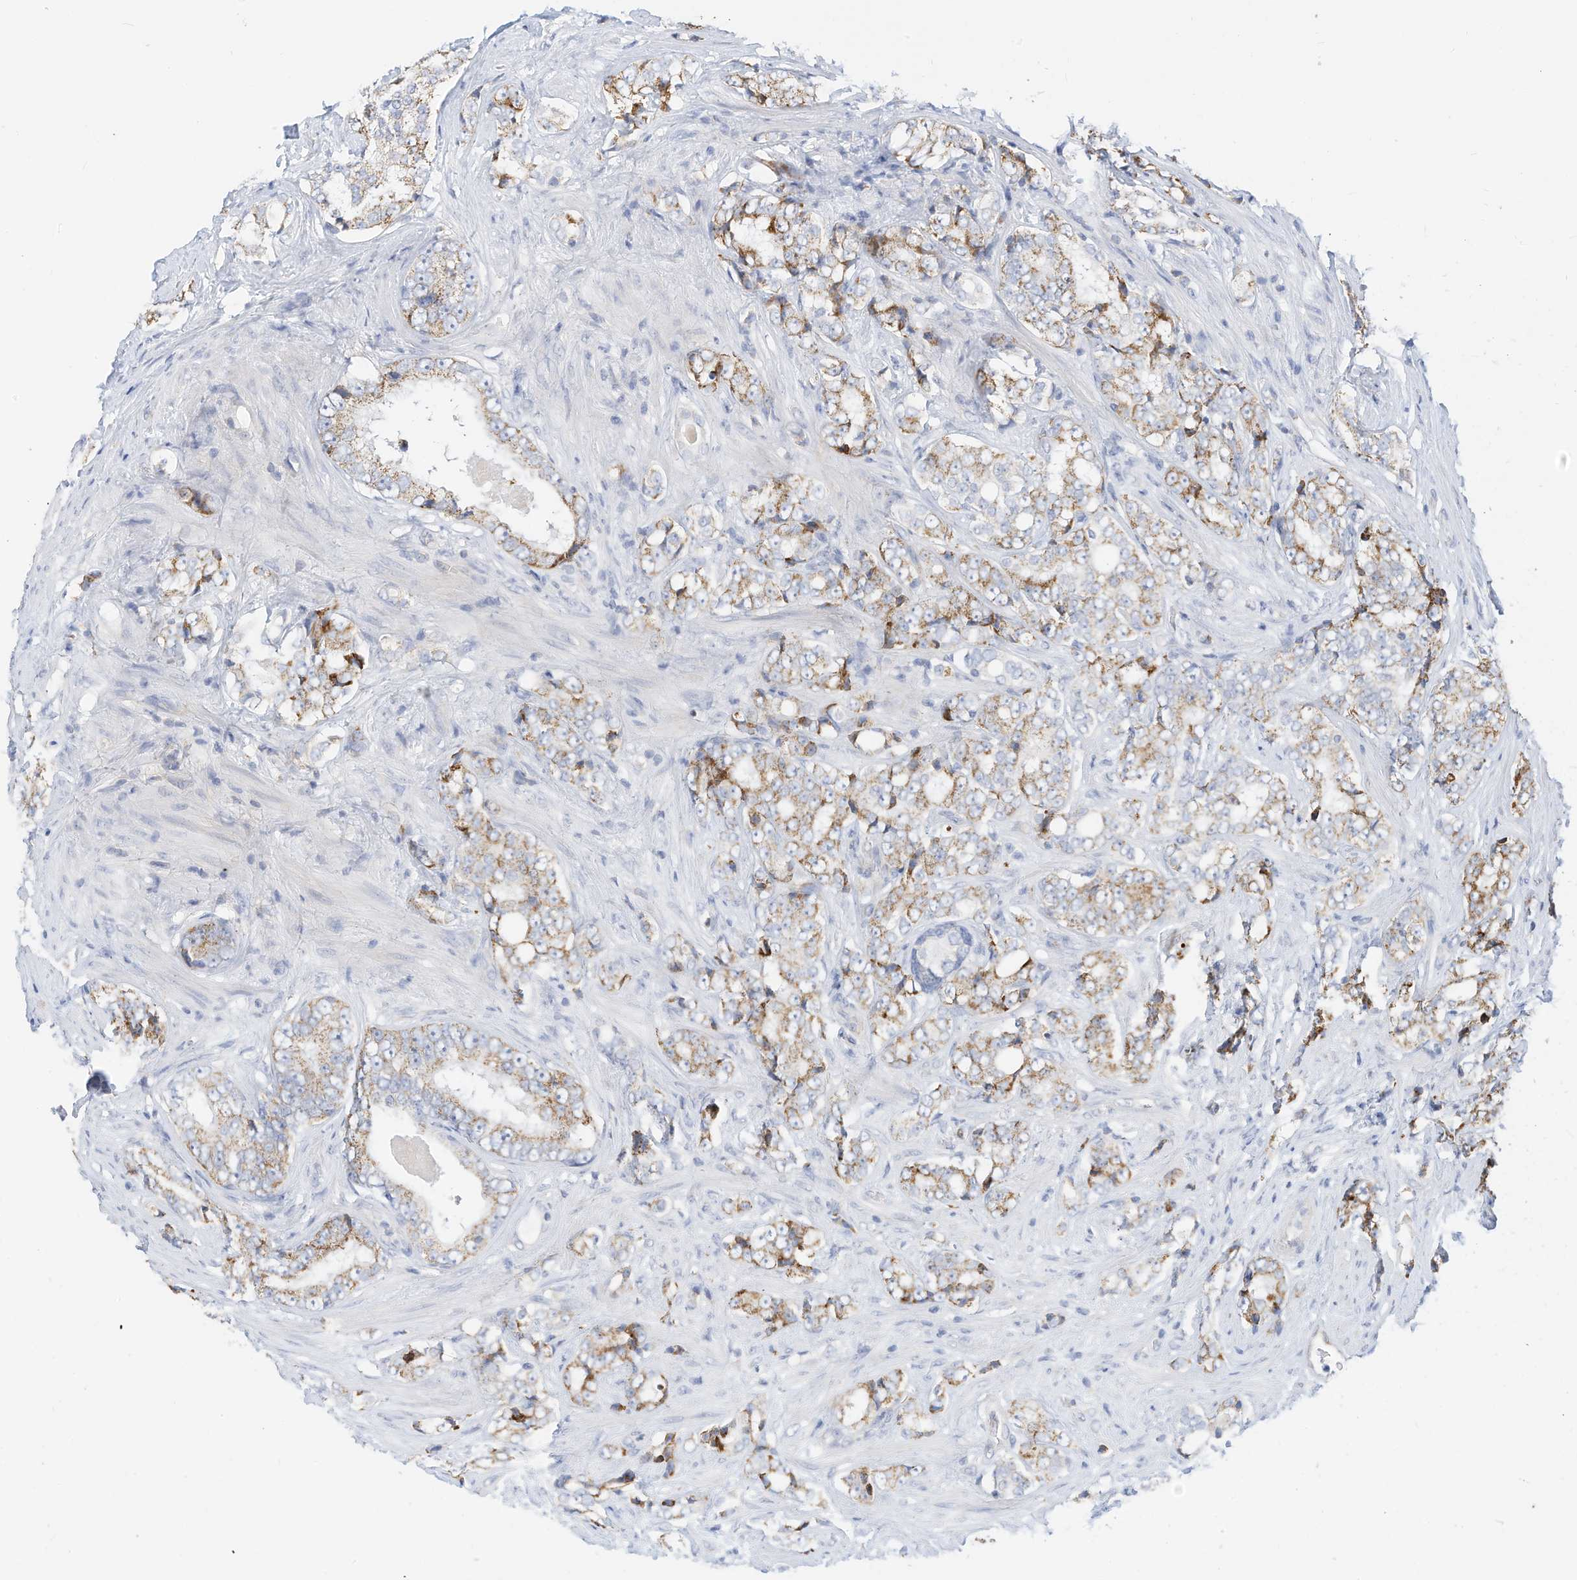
{"staining": {"intensity": "moderate", "quantity": "25%-75%", "location": "cytoplasmic/membranous"}, "tissue": "prostate cancer", "cell_type": "Tumor cells", "image_type": "cancer", "snomed": [{"axis": "morphology", "description": "Adenocarcinoma, High grade"}, {"axis": "topography", "description": "Prostate"}], "caption": "Immunohistochemistry (DAB (3,3'-diaminobenzidine)) staining of human prostate cancer exhibits moderate cytoplasmic/membranous protein expression in about 25%-75% of tumor cells.", "gene": "RHOH", "patient": {"sex": "male", "age": 66}}